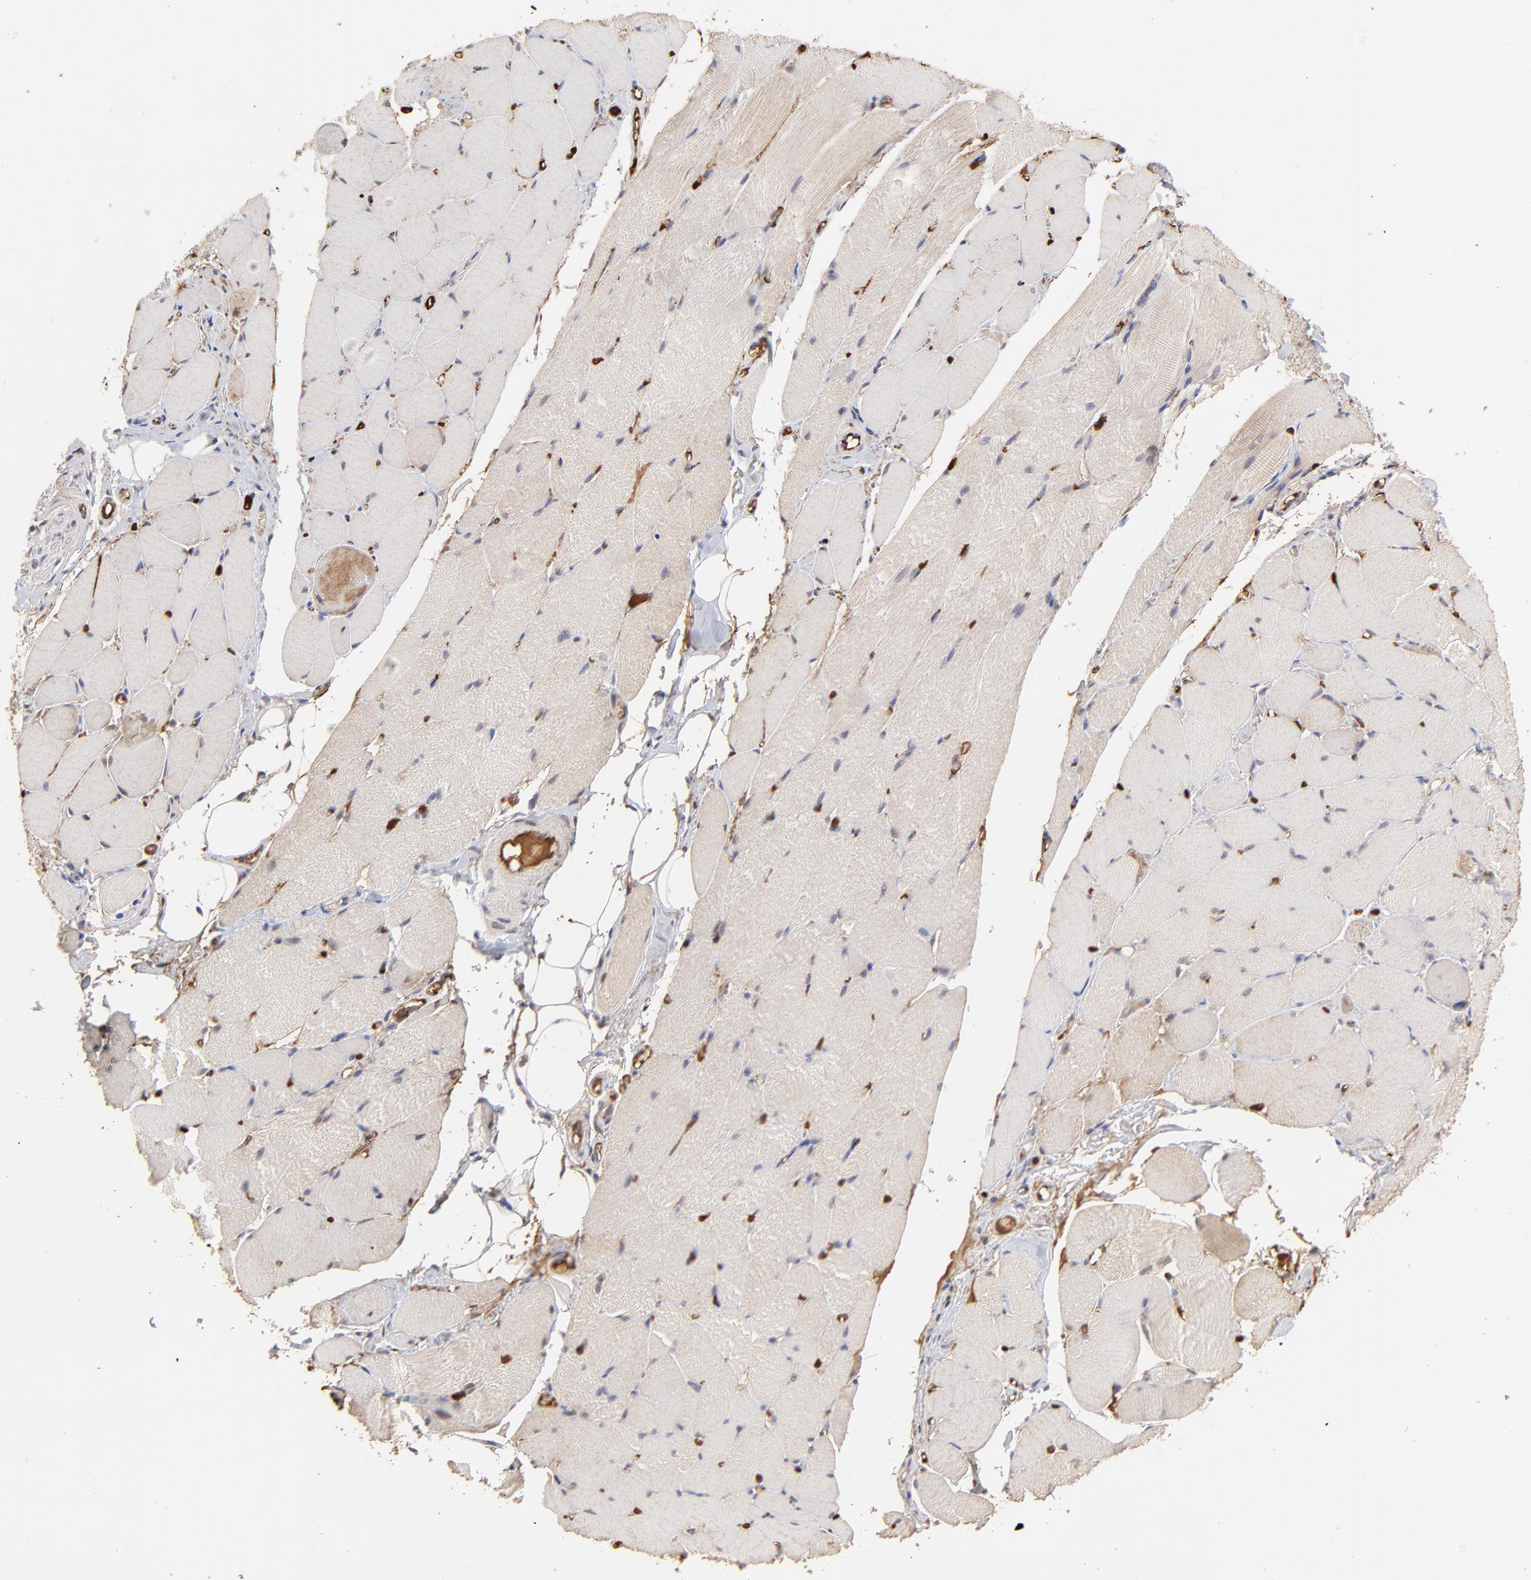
{"staining": {"intensity": "weak", "quantity": ">75%", "location": "cytoplasmic/membranous"}, "tissue": "skeletal muscle", "cell_type": "Myocytes", "image_type": "normal", "snomed": [{"axis": "morphology", "description": "Normal tissue, NOS"}, {"axis": "topography", "description": "Skeletal muscle"}, {"axis": "topography", "description": "Peripheral nerve tissue"}], "caption": "Immunohistochemical staining of benign skeletal muscle demonstrates >75% levels of weak cytoplasmic/membranous protein expression in about >75% of myocytes. The staining was performed using DAB, with brown indicating positive protein expression. Nuclei are stained blue with hematoxylin.", "gene": "PSMD14", "patient": {"sex": "female", "age": 84}}